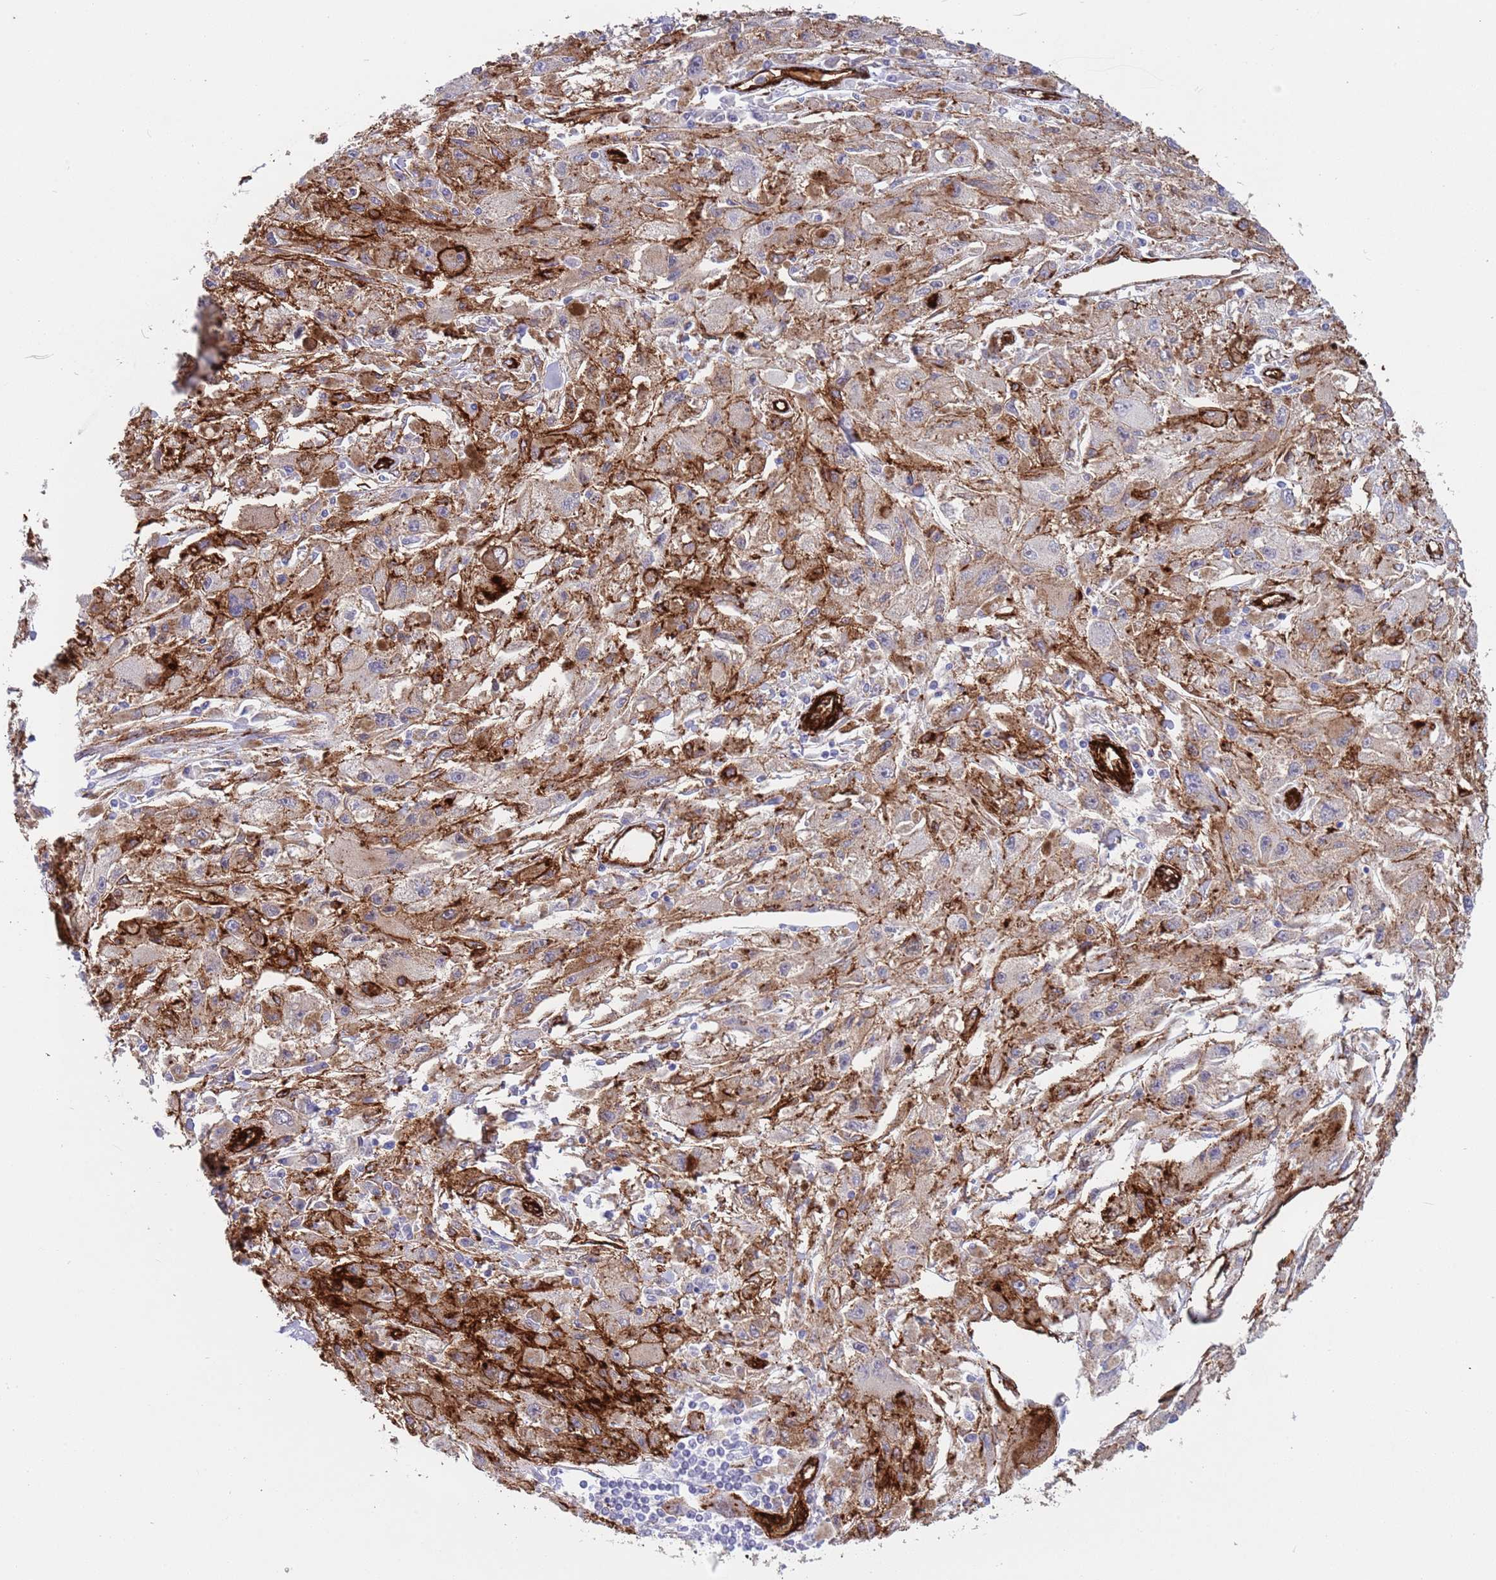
{"staining": {"intensity": "strong", "quantity": ">75%", "location": "cytoplasmic/membranous"}, "tissue": "melanoma", "cell_type": "Tumor cells", "image_type": "cancer", "snomed": [{"axis": "morphology", "description": "Malignant melanoma, Metastatic site"}, {"axis": "topography", "description": "Skin"}], "caption": "Human malignant melanoma (metastatic site) stained for a protein (brown) exhibits strong cytoplasmic/membranous positive positivity in about >75% of tumor cells.", "gene": "CAV2", "patient": {"sex": "male", "age": 53}}